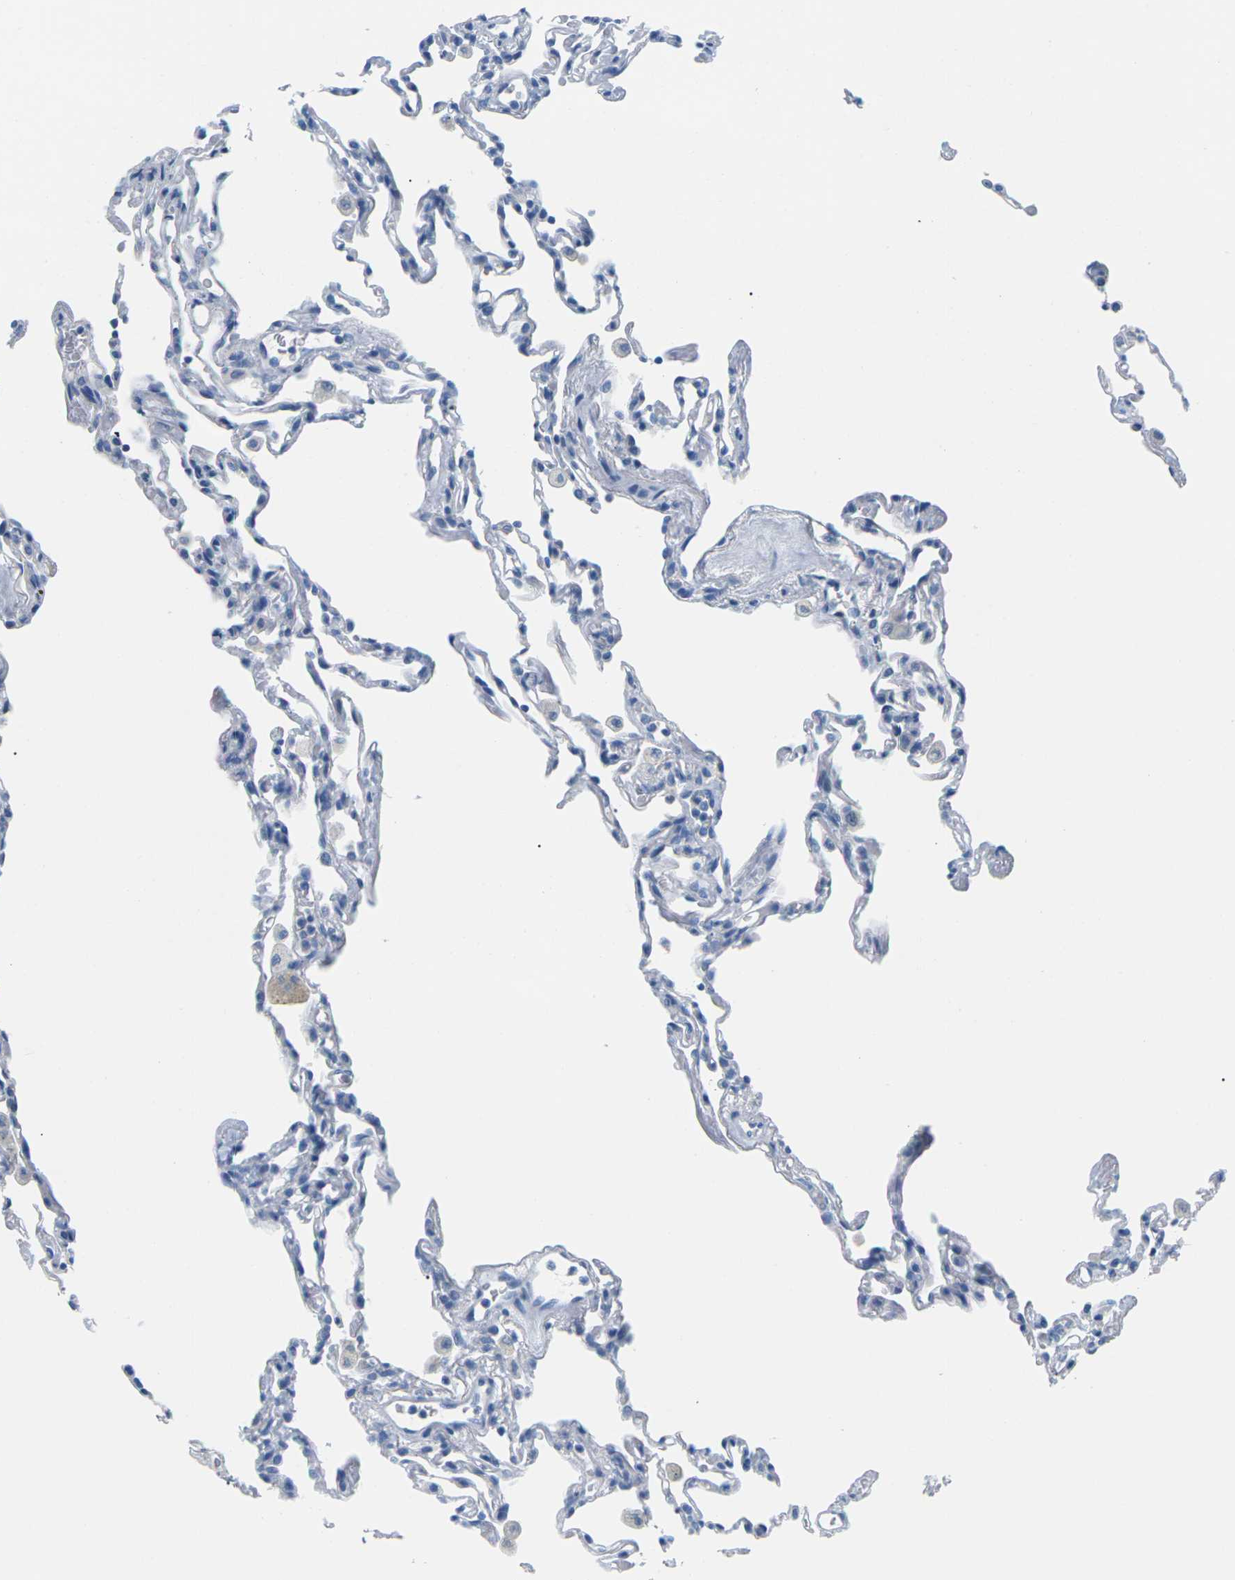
{"staining": {"intensity": "negative", "quantity": "none", "location": "none"}, "tissue": "lung", "cell_type": "Alveolar cells", "image_type": "normal", "snomed": [{"axis": "morphology", "description": "Normal tissue, NOS"}, {"axis": "topography", "description": "Lung"}], "caption": "The immunohistochemistry histopathology image has no significant expression in alveolar cells of lung.", "gene": "SLC12A1", "patient": {"sex": "male", "age": 59}}